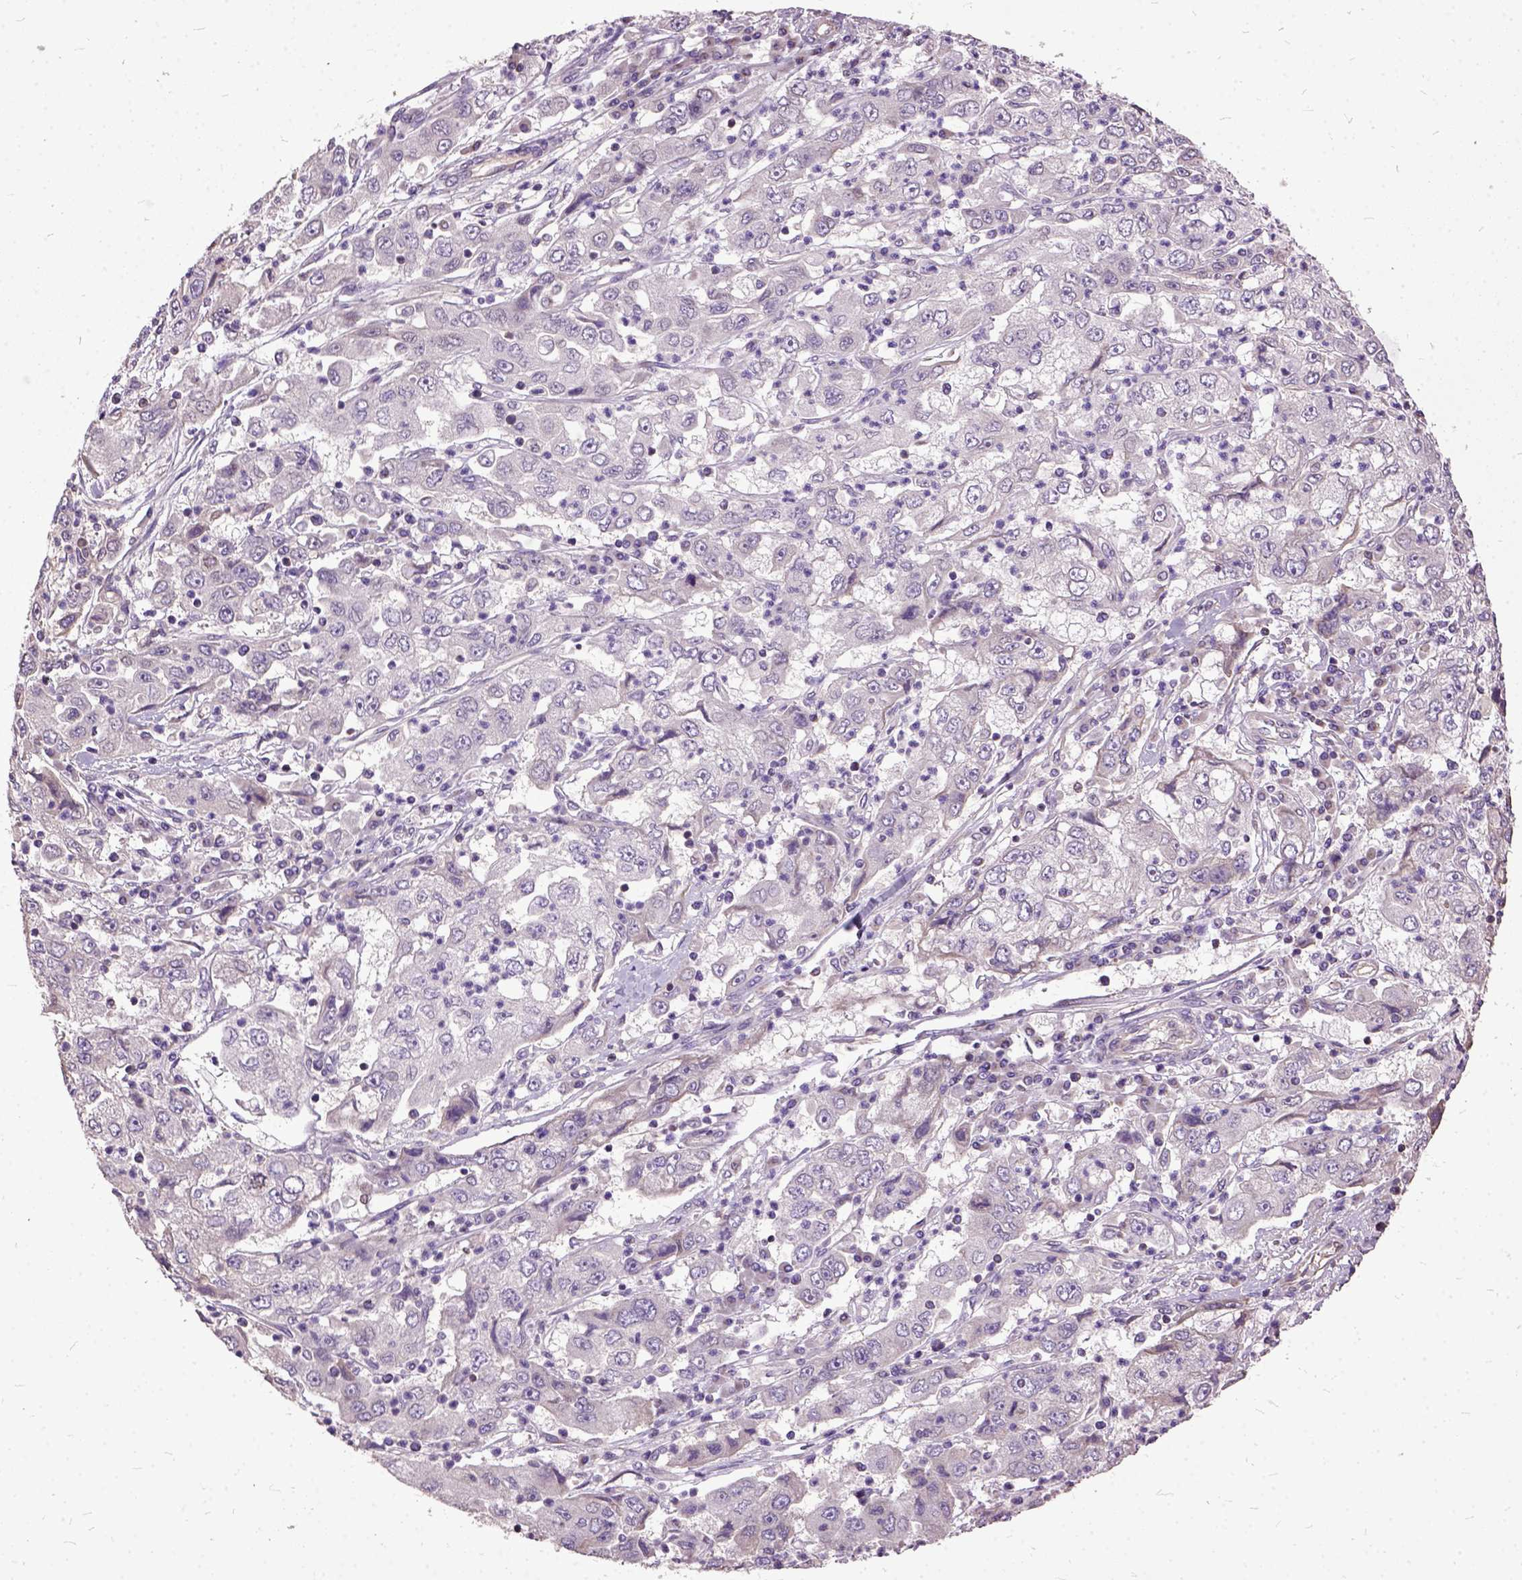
{"staining": {"intensity": "negative", "quantity": "none", "location": "none"}, "tissue": "cervical cancer", "cell_type": "Tumor cells", "image_type": "cancer", "snomed": [{"axis": "morphology", "description": "Squamous cell carcinoma, NOS"}, {"axis": "topography", "description": "Cervix"}], "caption": "DAB (3,3'-diaminobenzidine) immunohistochemical staining of human cervical squamous cell carcinoma exhibits no significant positivity in tumor cells.", "gene": "AREG", "patient": {"sex": "female", "age": 36}}